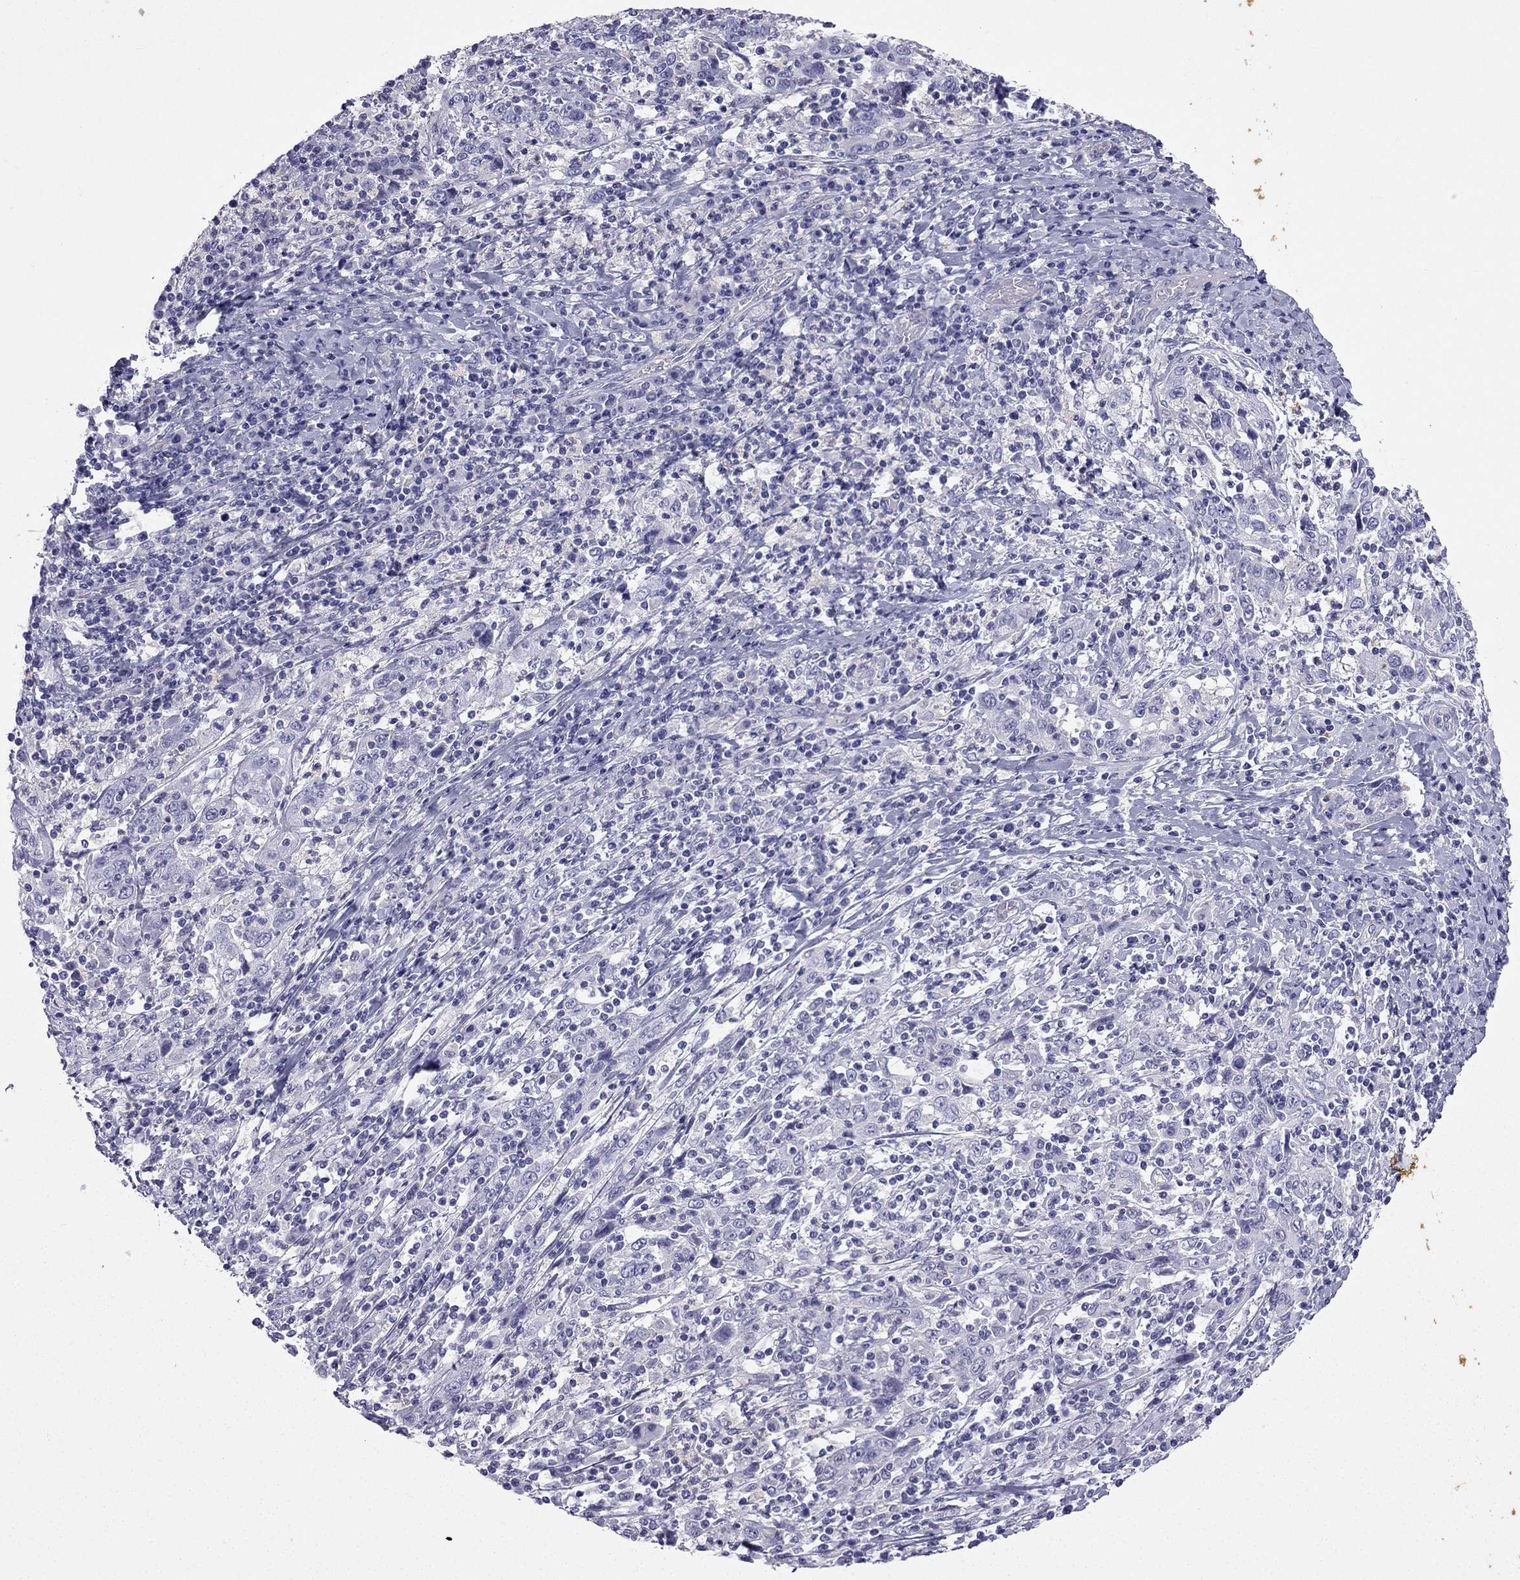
{"staining": {"intensity": "negative", "quantity": "none", "location": "none"}, "tissue": "cervical cancer", "cell_type": "Tumor cells", "image_type": "cancer", "snomed": [{"axis": "morphology", "description": "Squamous cell carcinoma, NOS"}, {"axis": "topography", "description": "Cervix"}], "caption": "IHC micrograph of human squamous cell carcinoma (cervical) stained for a protein (brown), which exhibits no expression in tumor cells. The staining was performed using DAB (3,3'-diaminobenzidine) to visualize the protein expression in brown, while the nuclei were stained in blue with hematoxylin (Magnification: 20x).", "gene": "GJA8", "patient": {"sex": "female", "age": 46}}